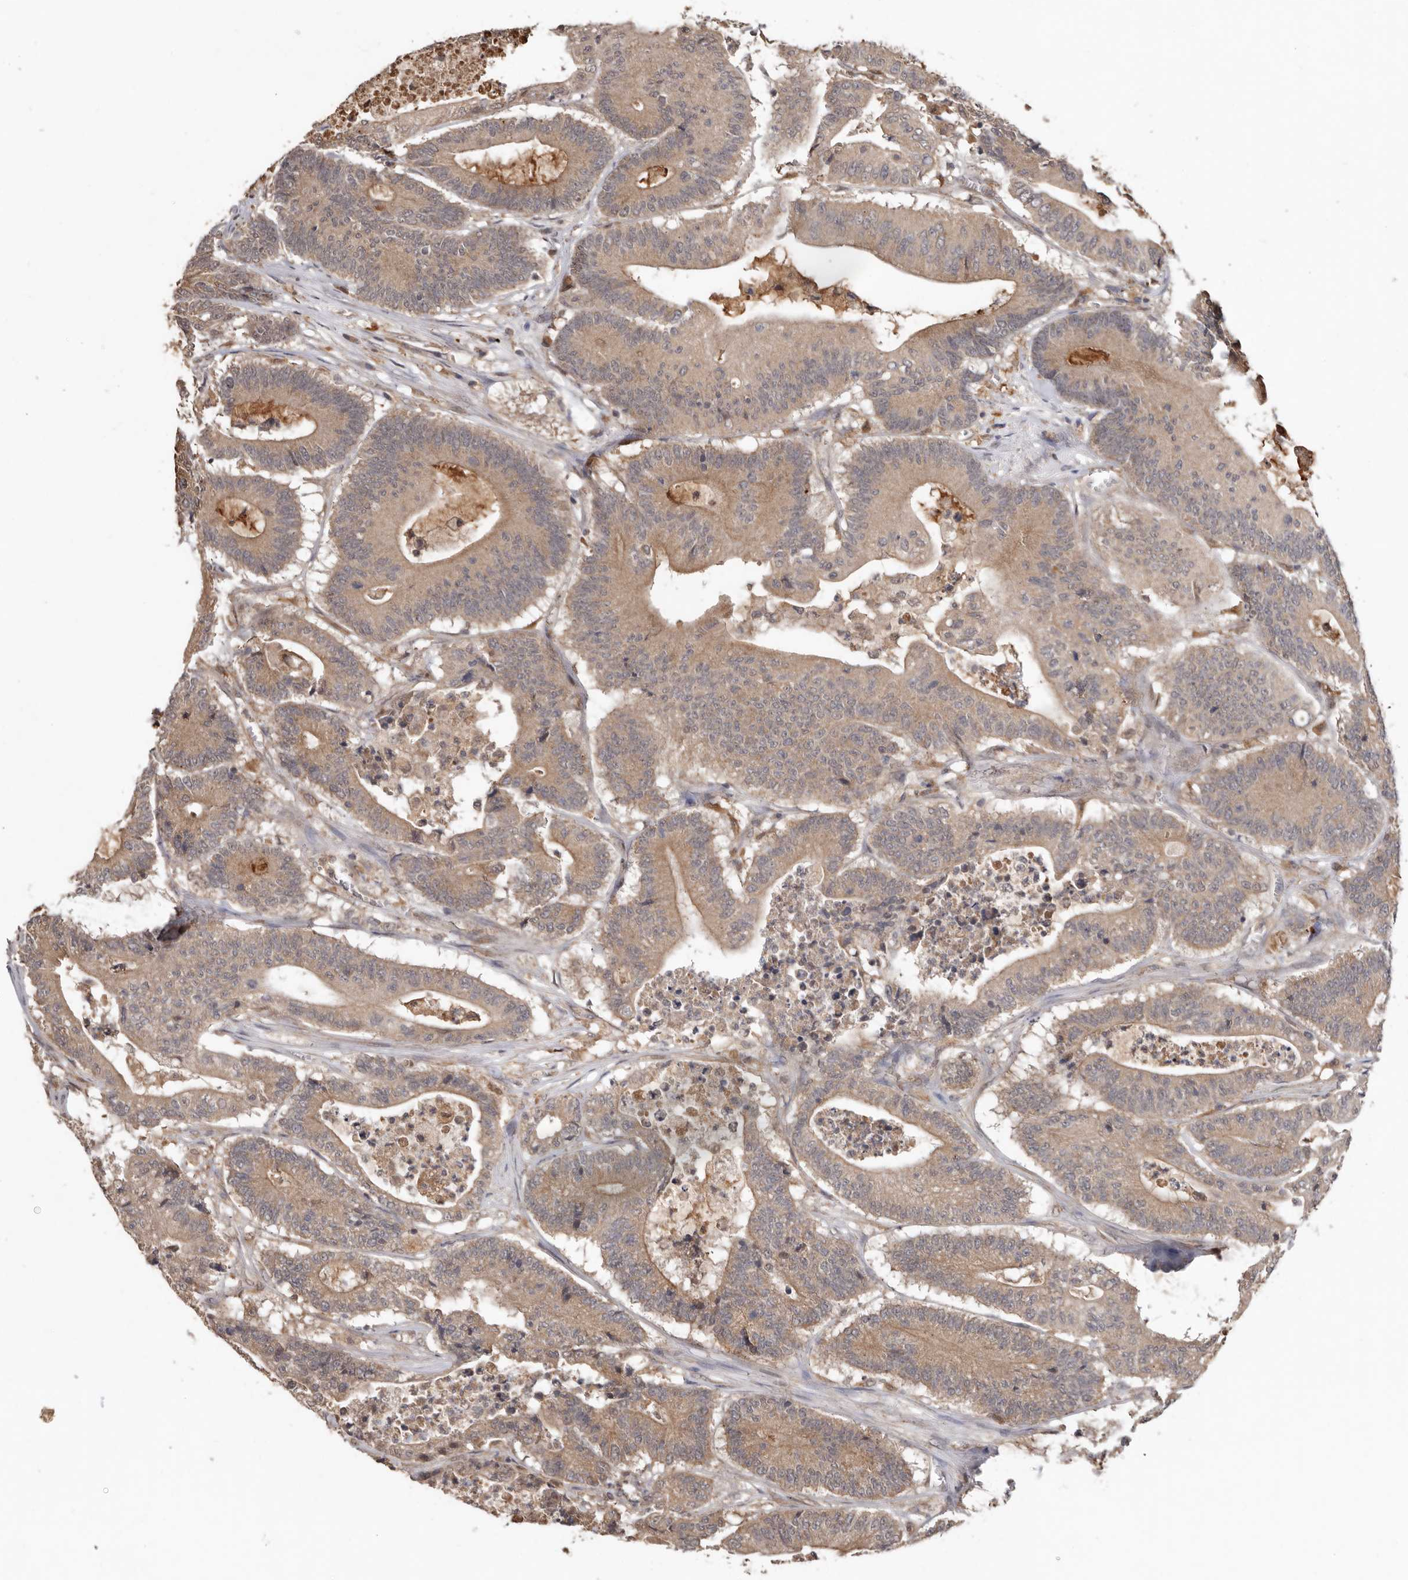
{"staining": {"intensity": "moderate", "quantity": ">75%", "location": "cytoplasmic/membranous"}, "tissue": "colorectal cancer", "cell_type": "Tumor cells", "image_type": "cancer", "snomed": [{"axis": "morphology", "description": "Adenocarcinoma, NOS"}, {"axis": "topography", "description": "Colon"}], "caption": "Colorectal cancer stained for a protein (brown) reveals moderate cytoplasmic/membranous positive staining in approximately >75% of tumor cells.", "gene": "RSPO2", "patient": {"sex": "female", "age": 84}}